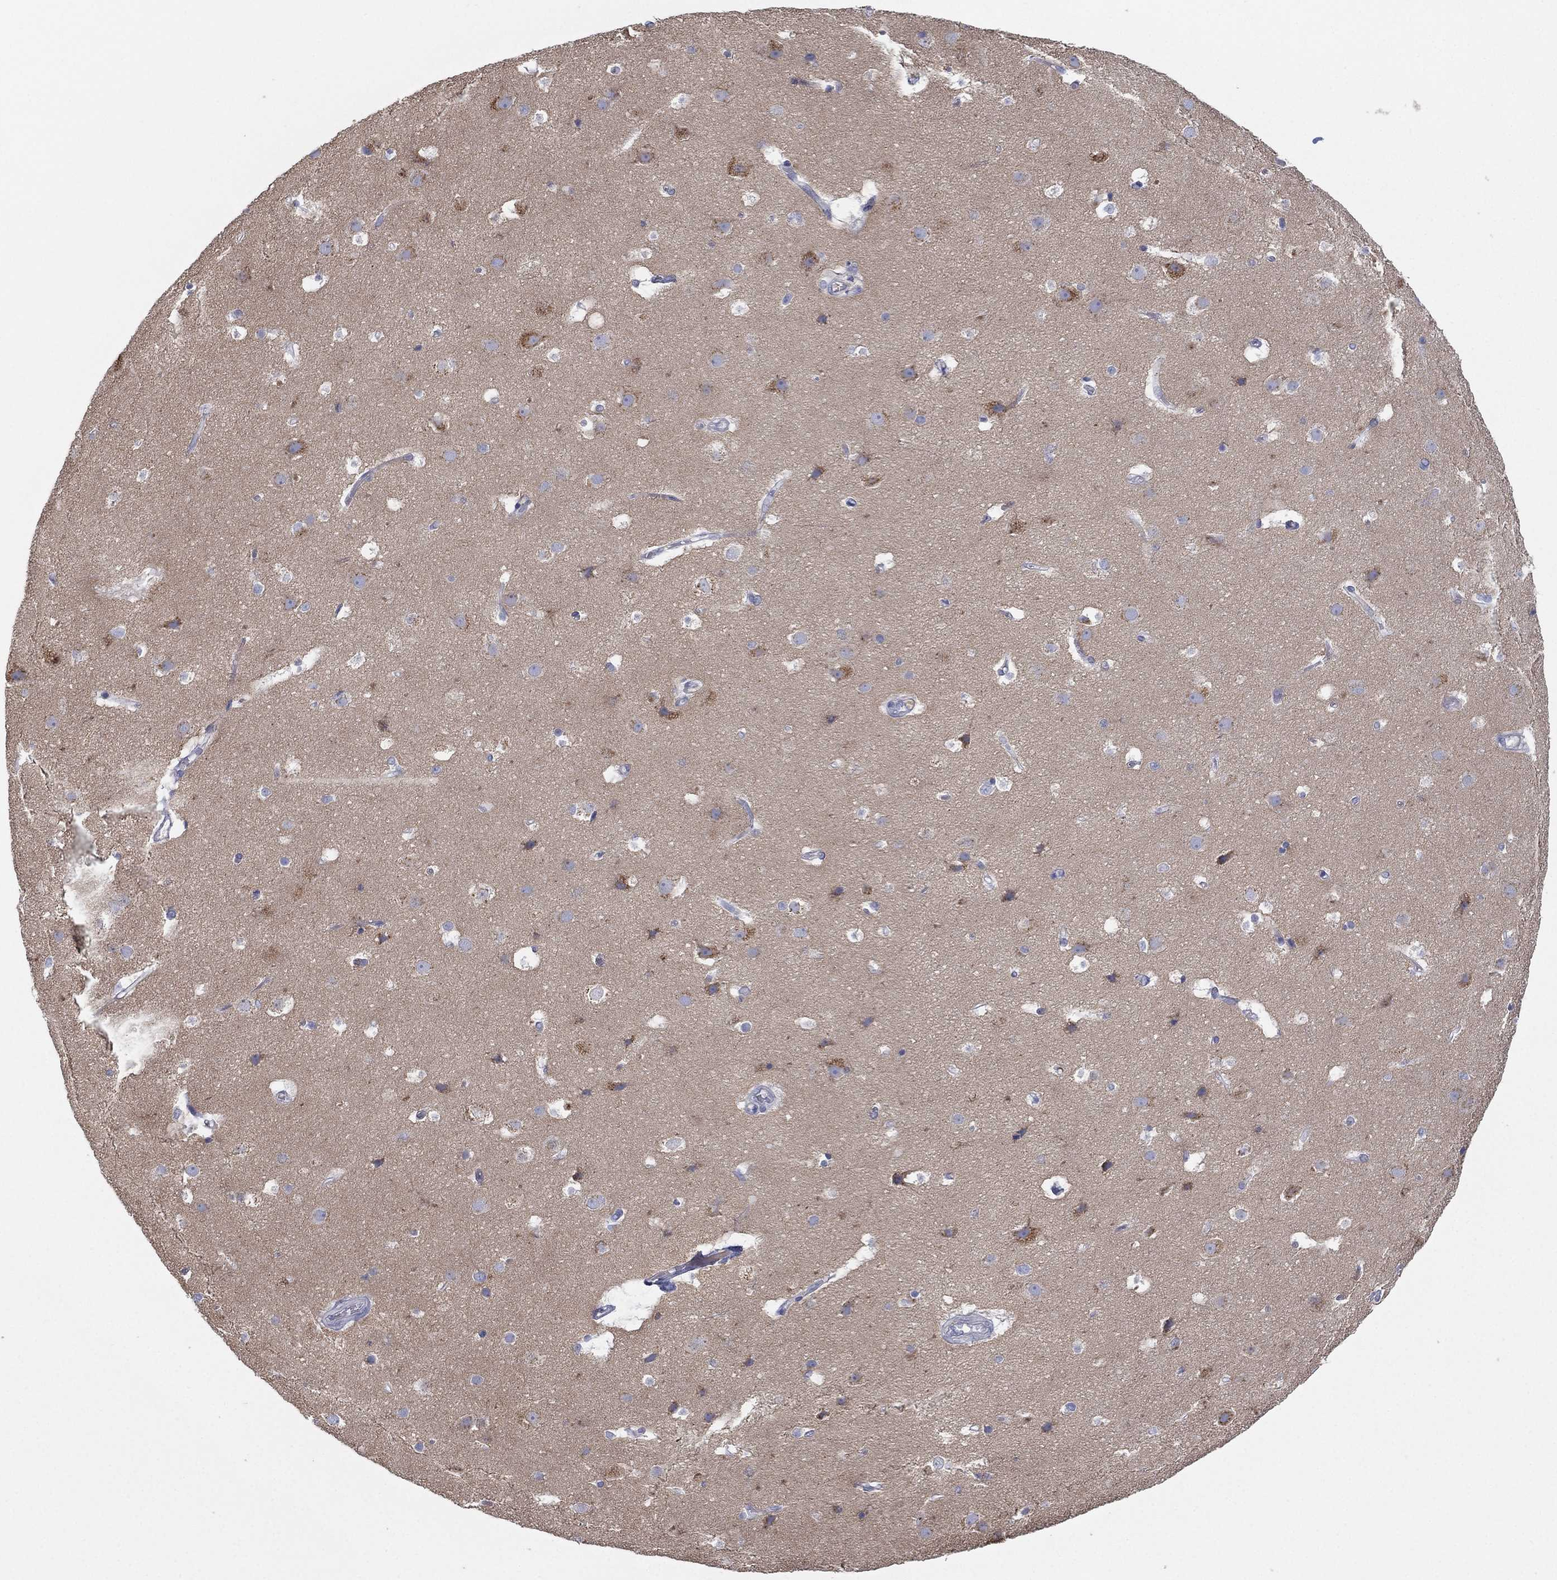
{"staining": {"intensity": "negative", "quantity": "none", "location": "none"}, "tissue": "cerebral cortex", "cell_type": "Endothelial cells", "image_type": "normal", "snomed": [{"axis": "morphology", "description": "Normal tissue, NOS"}, {"axis": "topography", "description": "Cerebral cortex"}], "caption": "Immunohistochemistry image of unremarkable cerebral cortex: human cerebral cortex stained with DAB exhibits no significant protein positivity in endothelial cells.", "gene": "CYP2D6", "patient": {"sex": "female", "age": 52}}